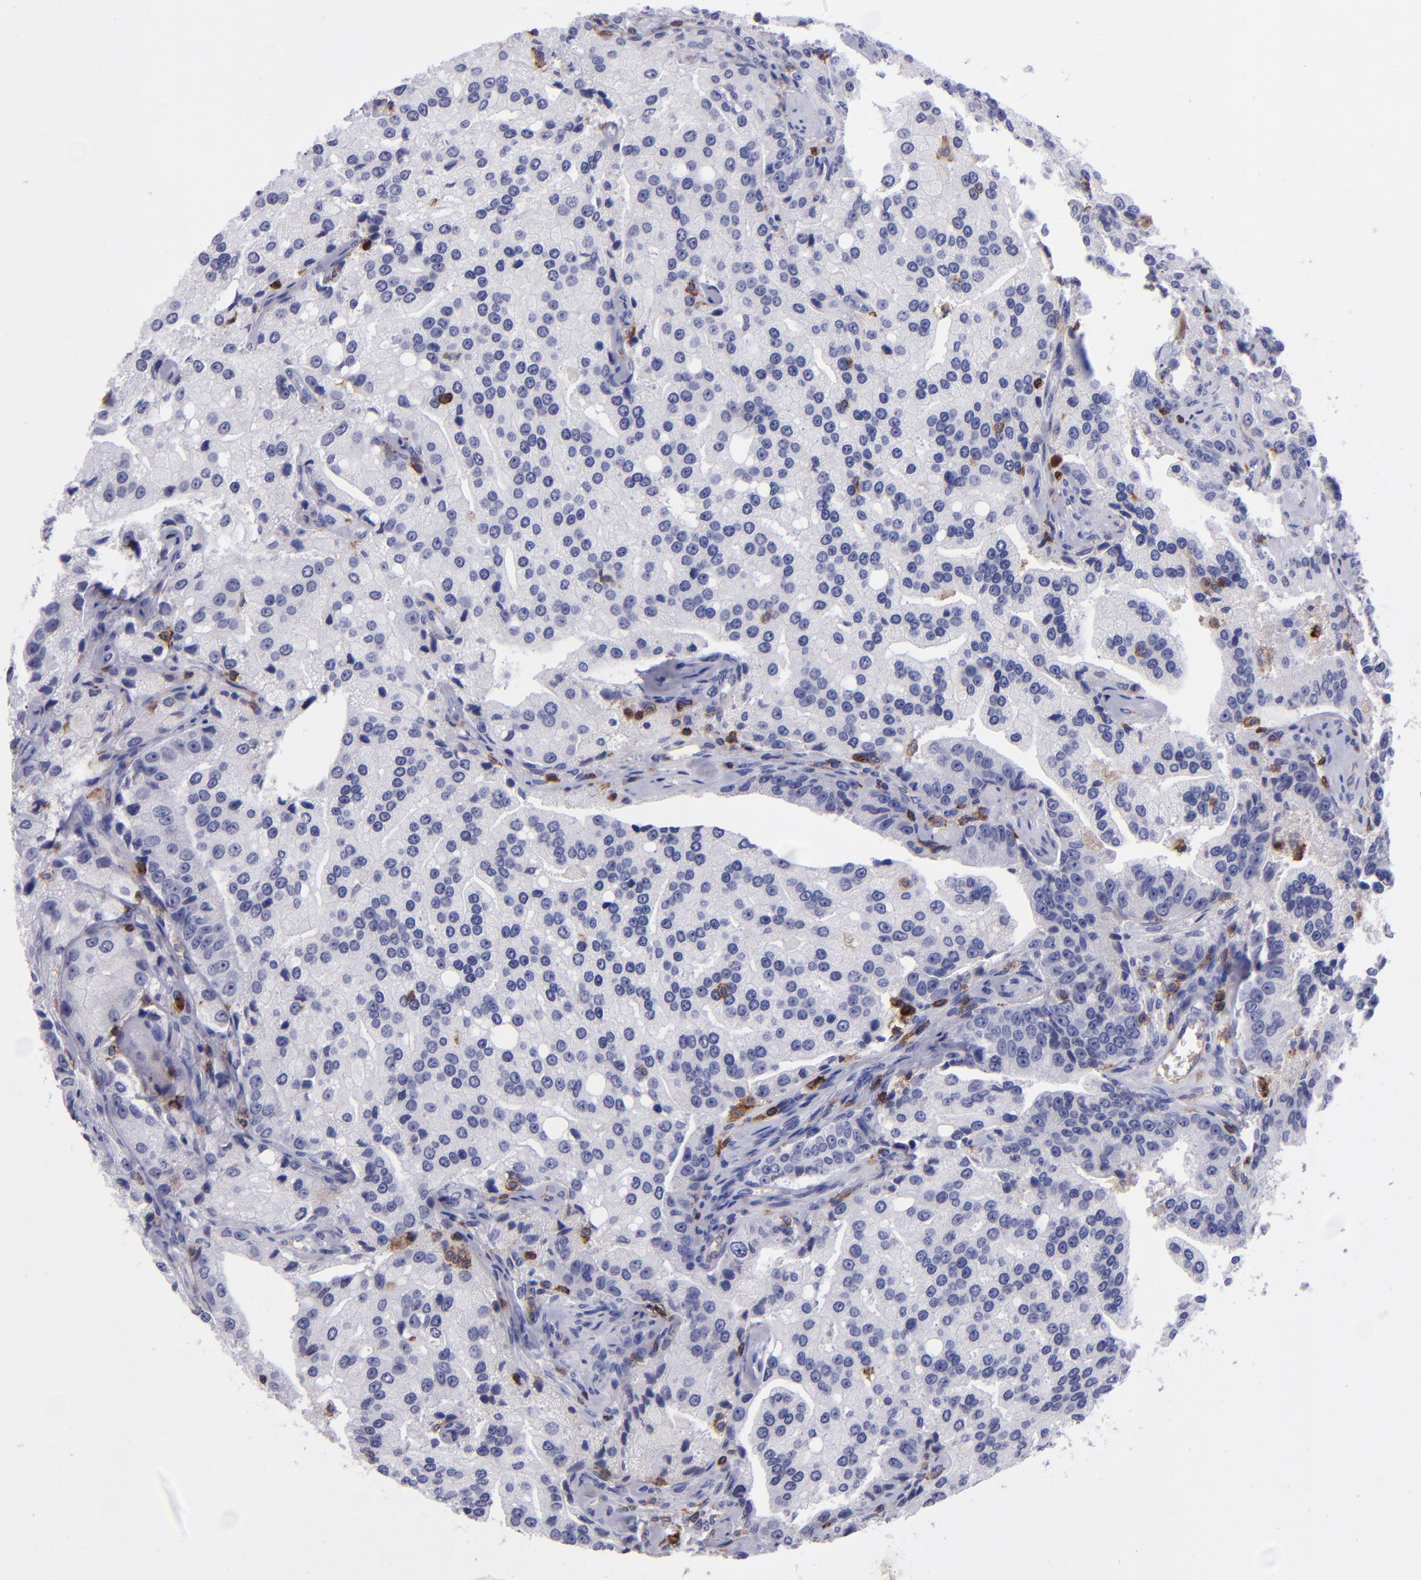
{"staining": {"intensity": "negative", "quantity": "none", "location": "none"}, "tissue": "prostate cancer", "cell_type": "Tumor cells", "image_type": "cancer", "snomed": [{"axis": "morphology", "description": "Adenocarcinoma, Medium grade"}, {"axis": "topography", "description": "Prostate"}], "caption": "IHC photomicrograph of neoplastic tissue: human prostate cancer (medium-grade adenocarcinoma) stained with DAB (3,3'-diaminobenzidine) demonstrates no significant protein expression in tumor cells.", "gene": "ICAM3", "patient": {"sex": "male", "age": 72}}